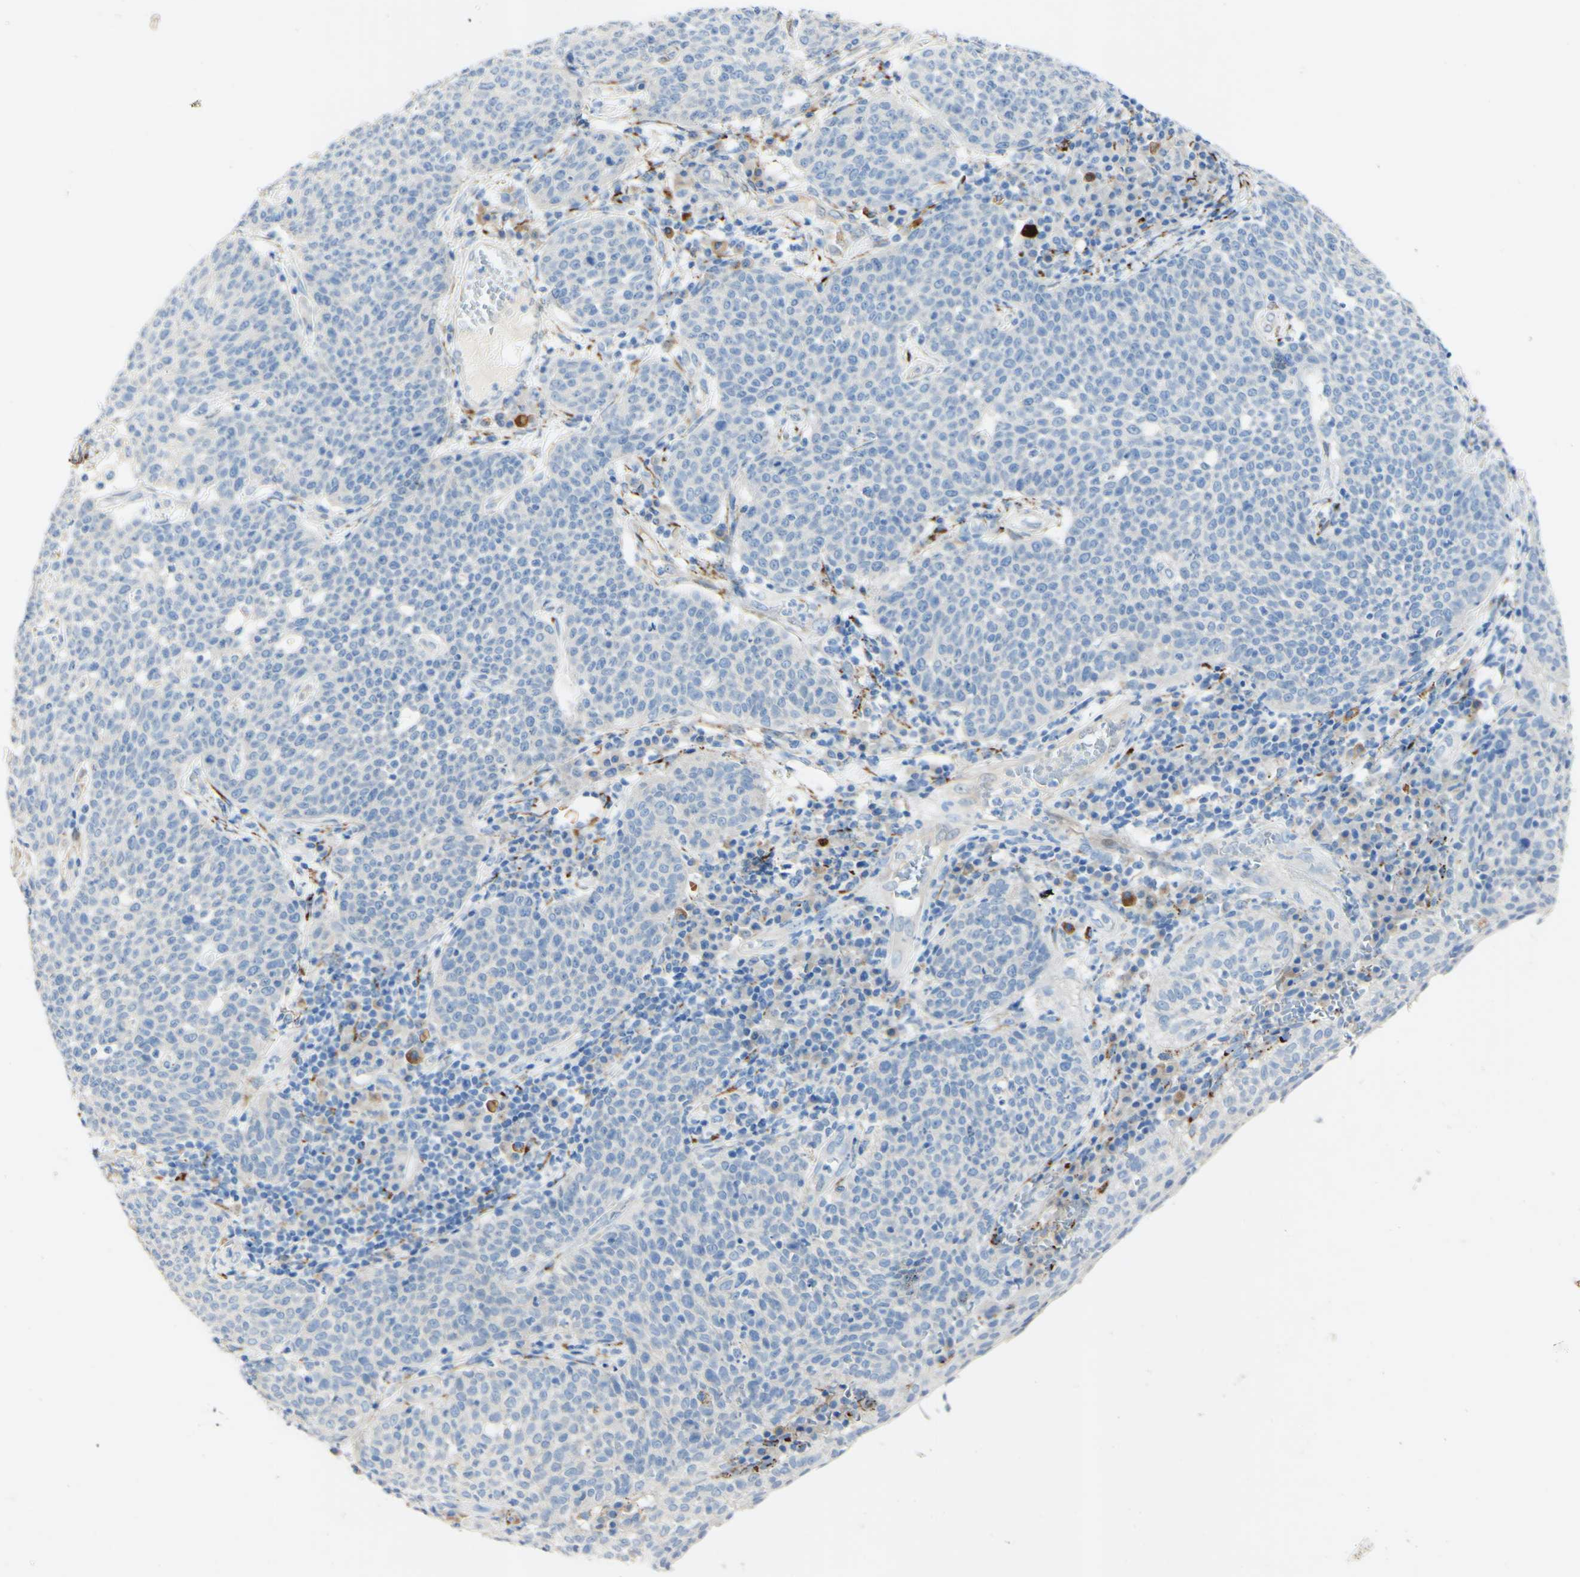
{"staining": {"intensity": "negative", "quantity": "none", "location": "none"}, "tissue": "cervical cancer", "cell_type": "Tumor cells", "image_type": "cancer", "snomed": [{"axis": "morphology", "description": "Squamous cell carcinoma, NOS"}, {"axis": "topography", "description": "Cervix"}], "caption": "There is no significant staining in tumor cells of cervical squamous cell carcinoma.", "gene": "FGF4", "patient": {"sex": "female", "age": 34}}